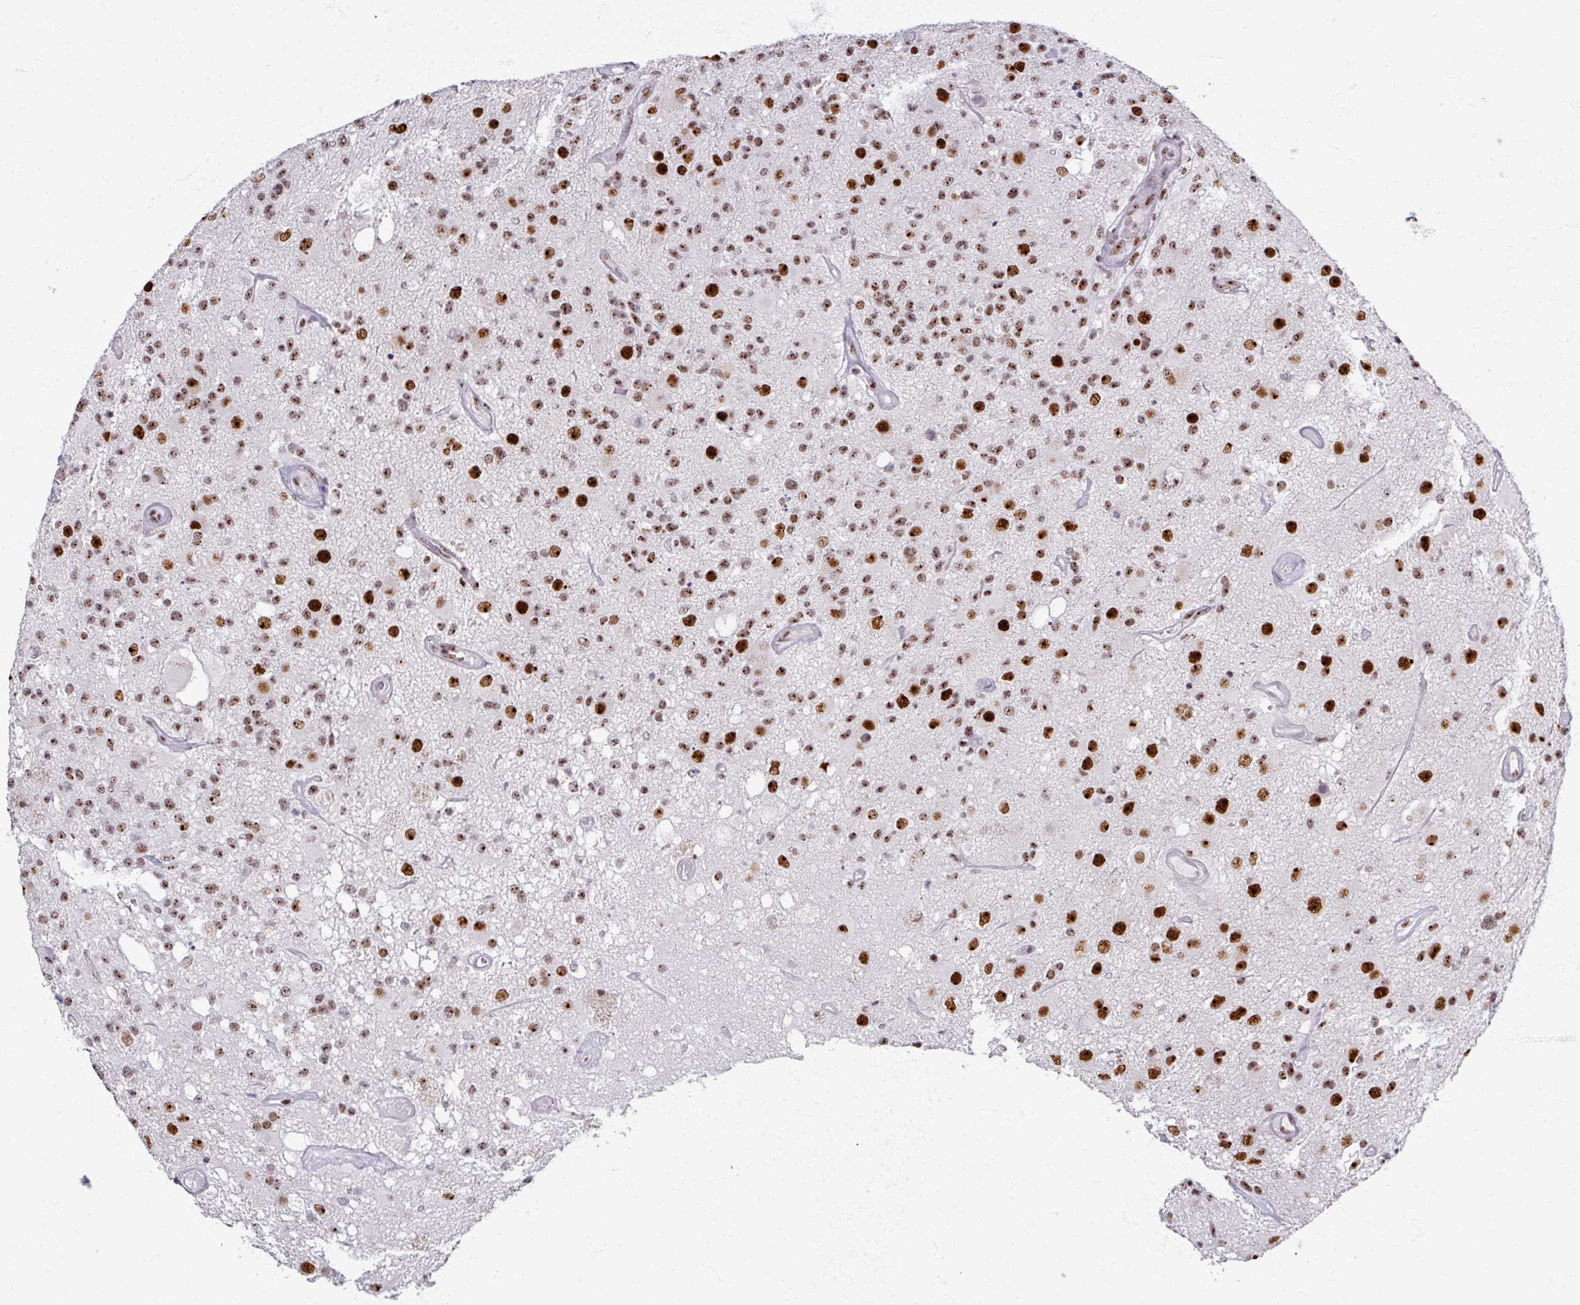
{"staining": {"intensity": "moderate", "quantity": ">75%", "location": "nuclear"}, "tissue": "glioma", "cell_type": "Tumor cells", "image_type": "cancer", "snomed": [{"axis": "morphology", "description": "Glioma, malignant, High grade"}, {"axis": "morphology", "description": "Glioblastoma, NOS"}, {"axis": "topography", "description": "Brain"}], "caption": "Protein staining reveals moderate nuclear staining in about >75% of tumor cells in malignant glioma (high-grade). (IHC, brightfield microscopy, high magnification).", "gene": "ADAR", "patient": {"sex": "male", "age": 60}}